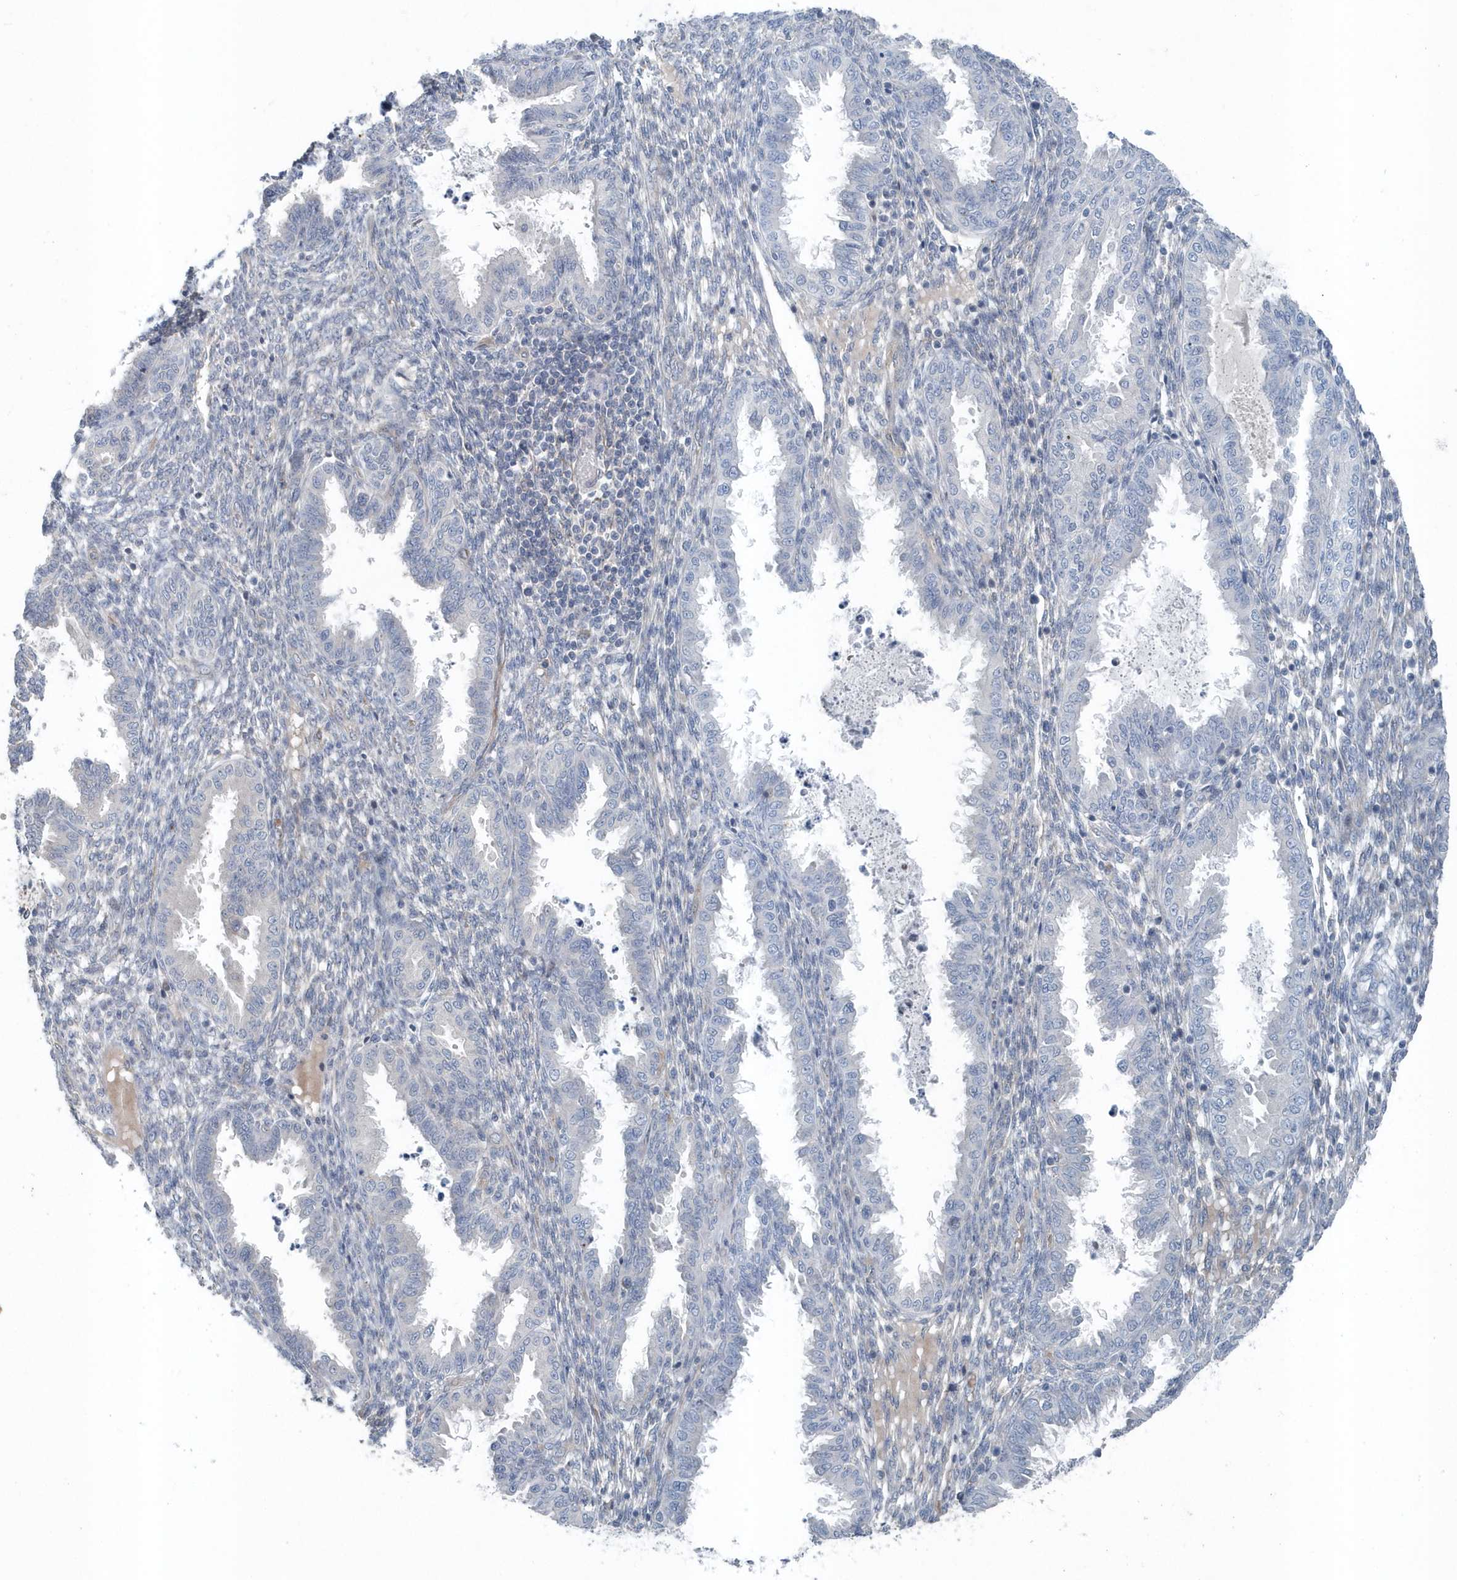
{"staining": {"intensity": "negative", "quantity": "none", "location": "none"}, "tissue": "endometrium", "cell_type": "Cells in endometrial stroma", "image_type": "normal", "snomed": [{"axis": "morphology", "description": "Normal tissue, NOS"}, {"axis": "topography", "description": "Endometrium"}], "caption": "Immunohistochemistry micrograph of normal human endometrium stained for a protein (brown), which shows no expression in cells in endometrial stroma.", "gene": "MCC", "patient": {"sex": "female", "age": 33}}